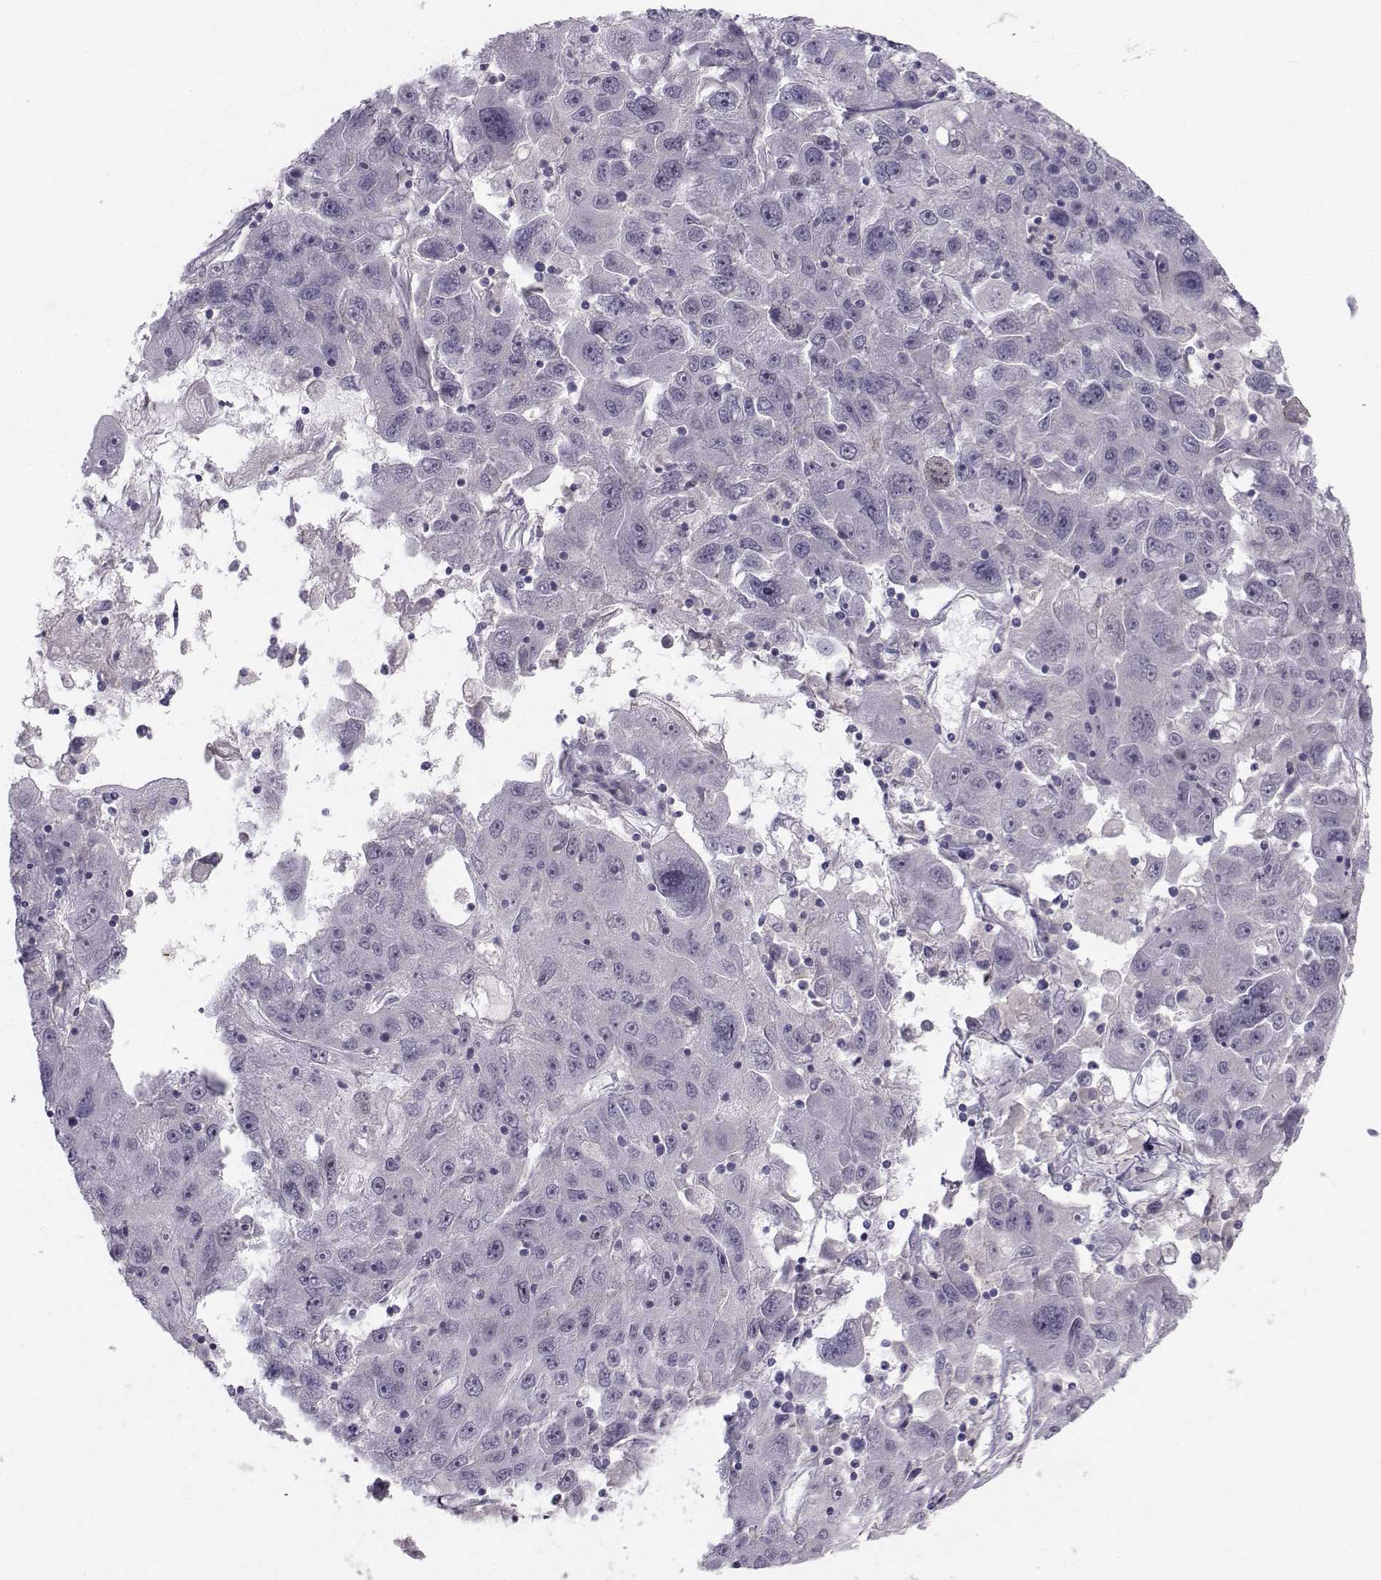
{"staining": {"intensity": "negative", "quantity": "none", "location": "none"}, "tissue": "stomach cancer", "cell_type": "Tumor cells", "image_type": "cancer", "snomed": [{"axis": "morphology", "description": "Adenocarcinoma, NOS"}, {"axis": "topography", "description": "Stomach"}], "caption": "Tumor cells show no significant protein positivity in stomach adenocarcinoma.", "gene": "LRP8", "patient": {"sex": "male", "age": 56}}